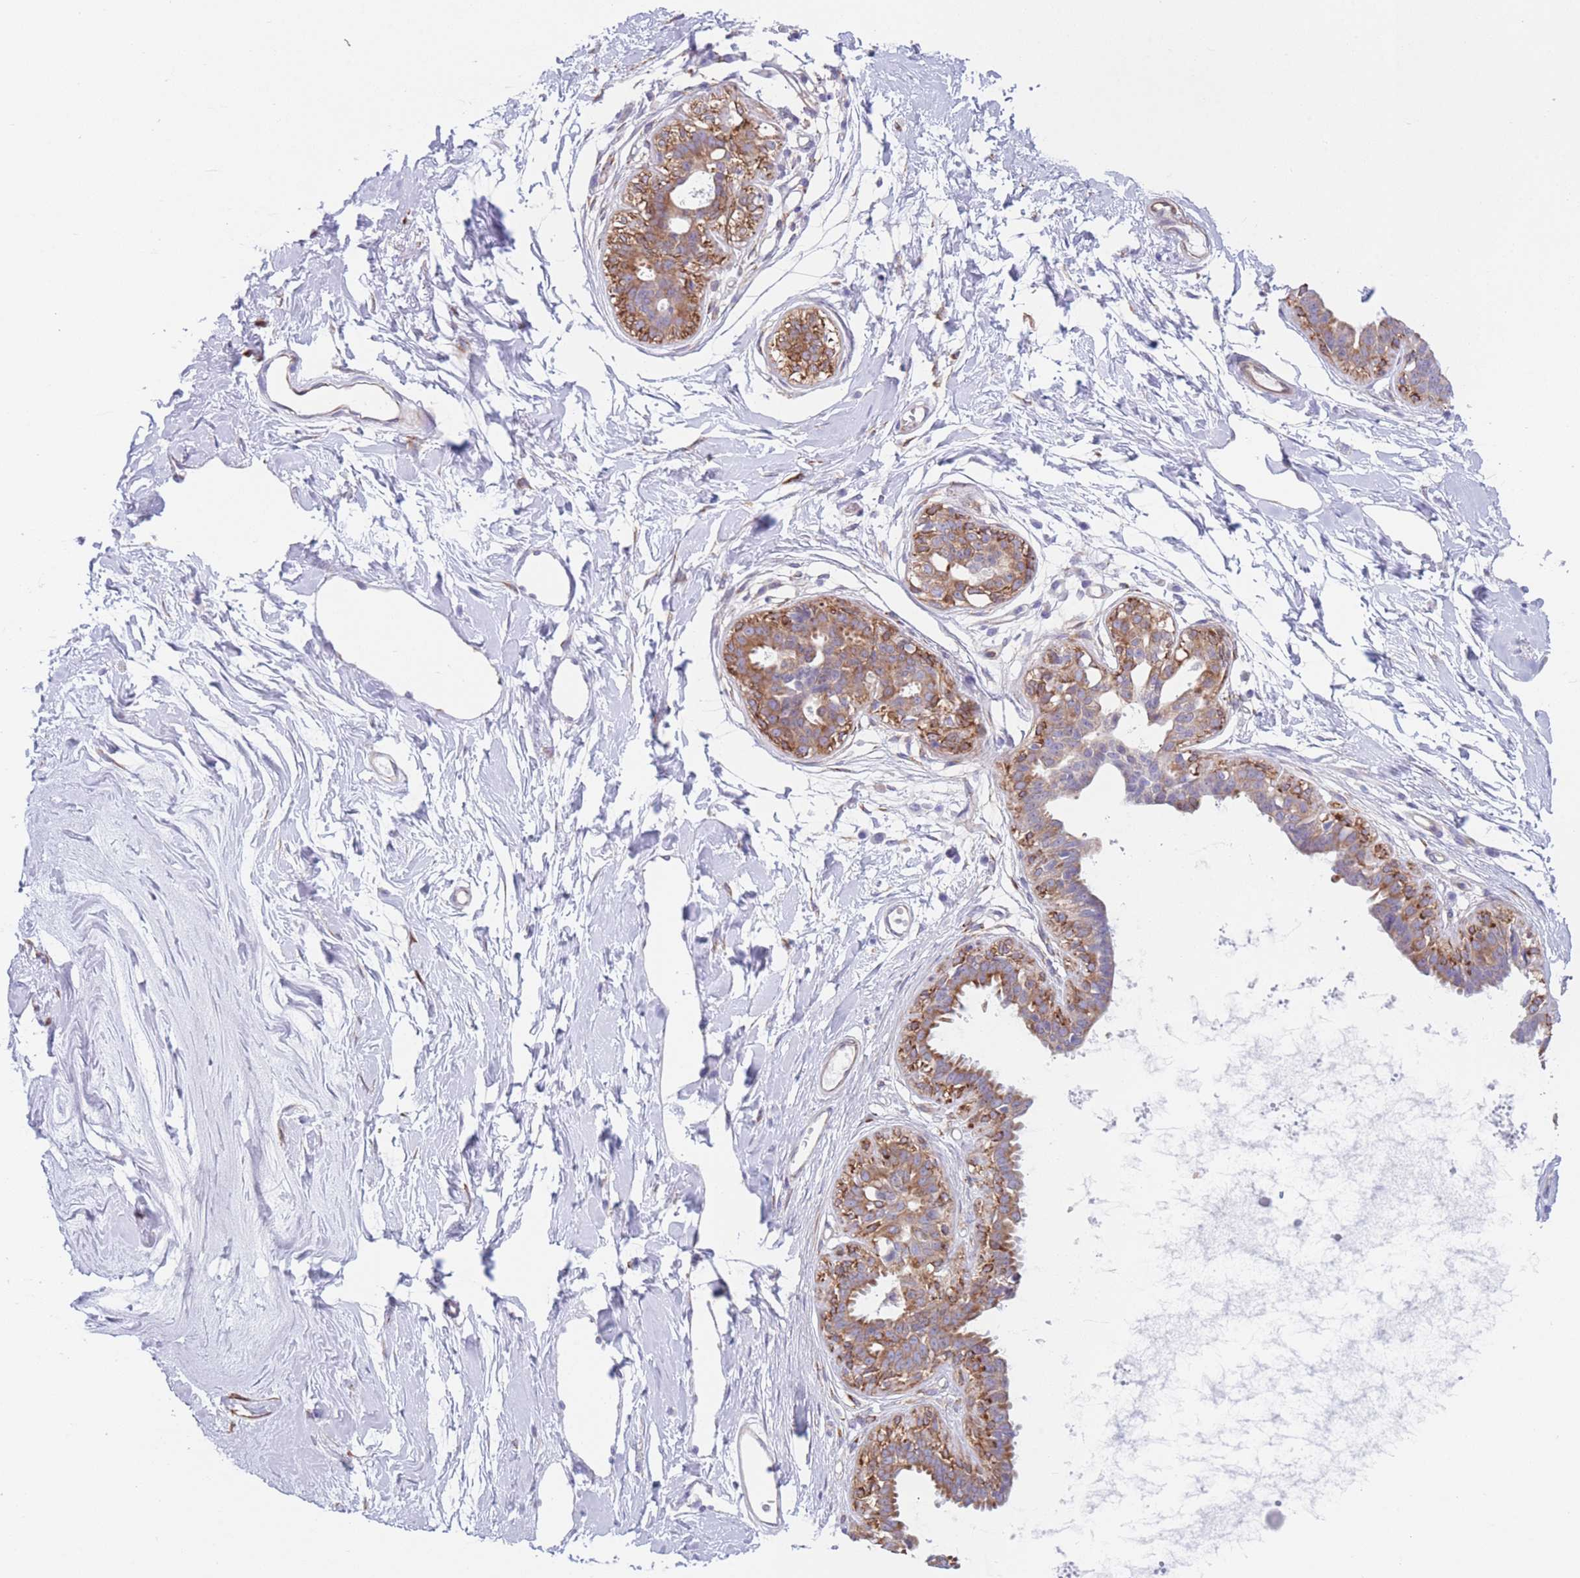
{"staining": {"intensity": "negative", "quantity": "none", "location": "none"}, "tissue": "breast", "cell_type": "Adipocytes", "image_type": "normal", "snomed": [{"axis": "morphology", "description": "Normal tissue, NOS"}, {"axis": "topography", "description": "Breast"}], "caption": "DAB (3,3'-diaminobenzidine) immunohistochemical staining of normal human breast exhibits no significant expression in adipocytes.", "gene": "AK9", "patient": {"sex": "female", "age": 45}}